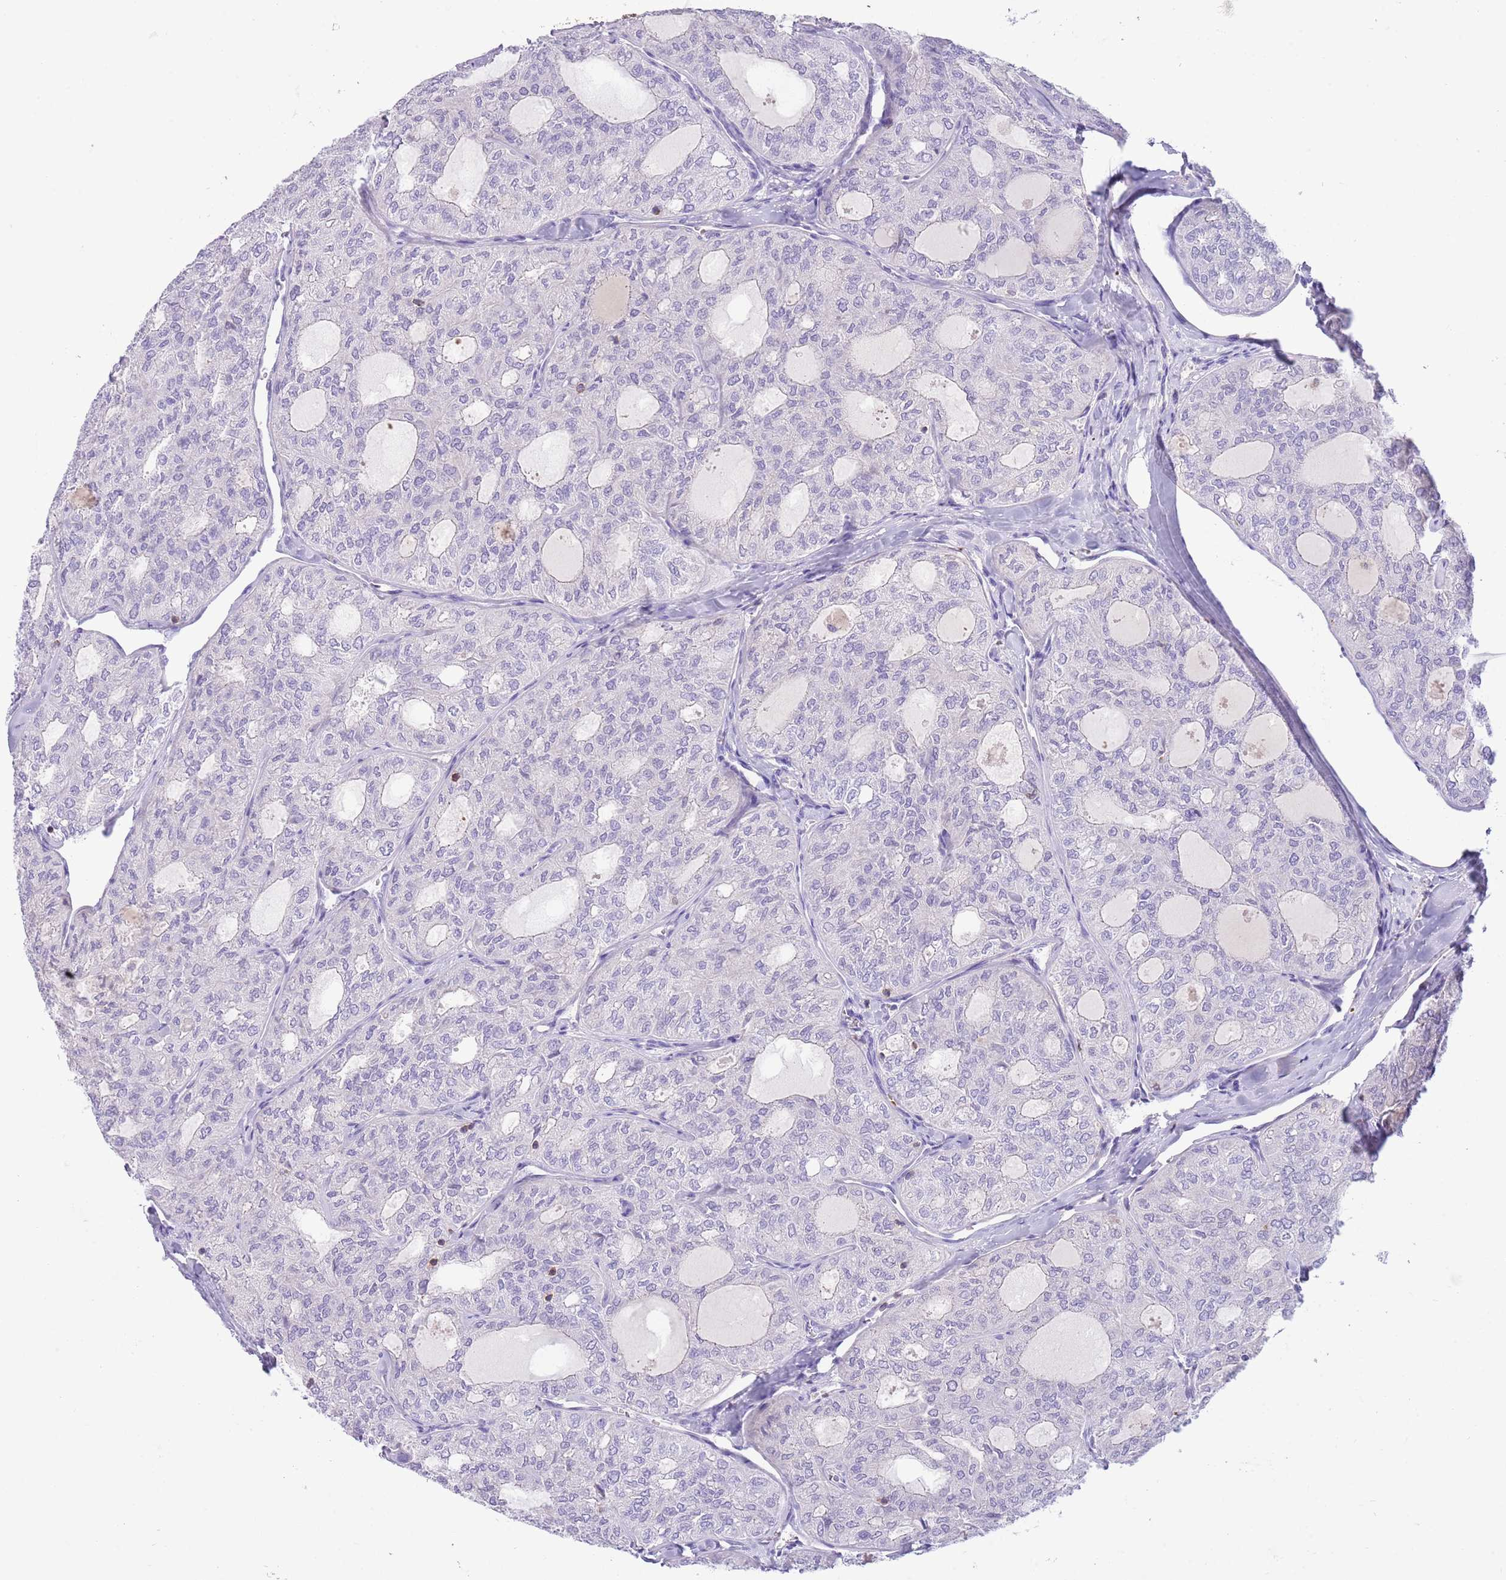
{"staining": {"intensity": "negative", "quantity": "none", "location": "none"}, "tissue": "thyroid cancer", "cell_type": "Tumor cells", "image_type": "cancer", "snomed": [{"axis": "morphology", "description": "Follicular adenoma carcinoma, NOS"}, {"axis": "topography", "description": "Thyroid gland"}], "caption": "This is an immunohistochemistry (IHC) micrograph of human thyroid cancer (follicular adenoma carcinoma). There is no staining in tumor cells.", "gene": "OR4Q3", "patient": {"sex": "male", "age": 75}}